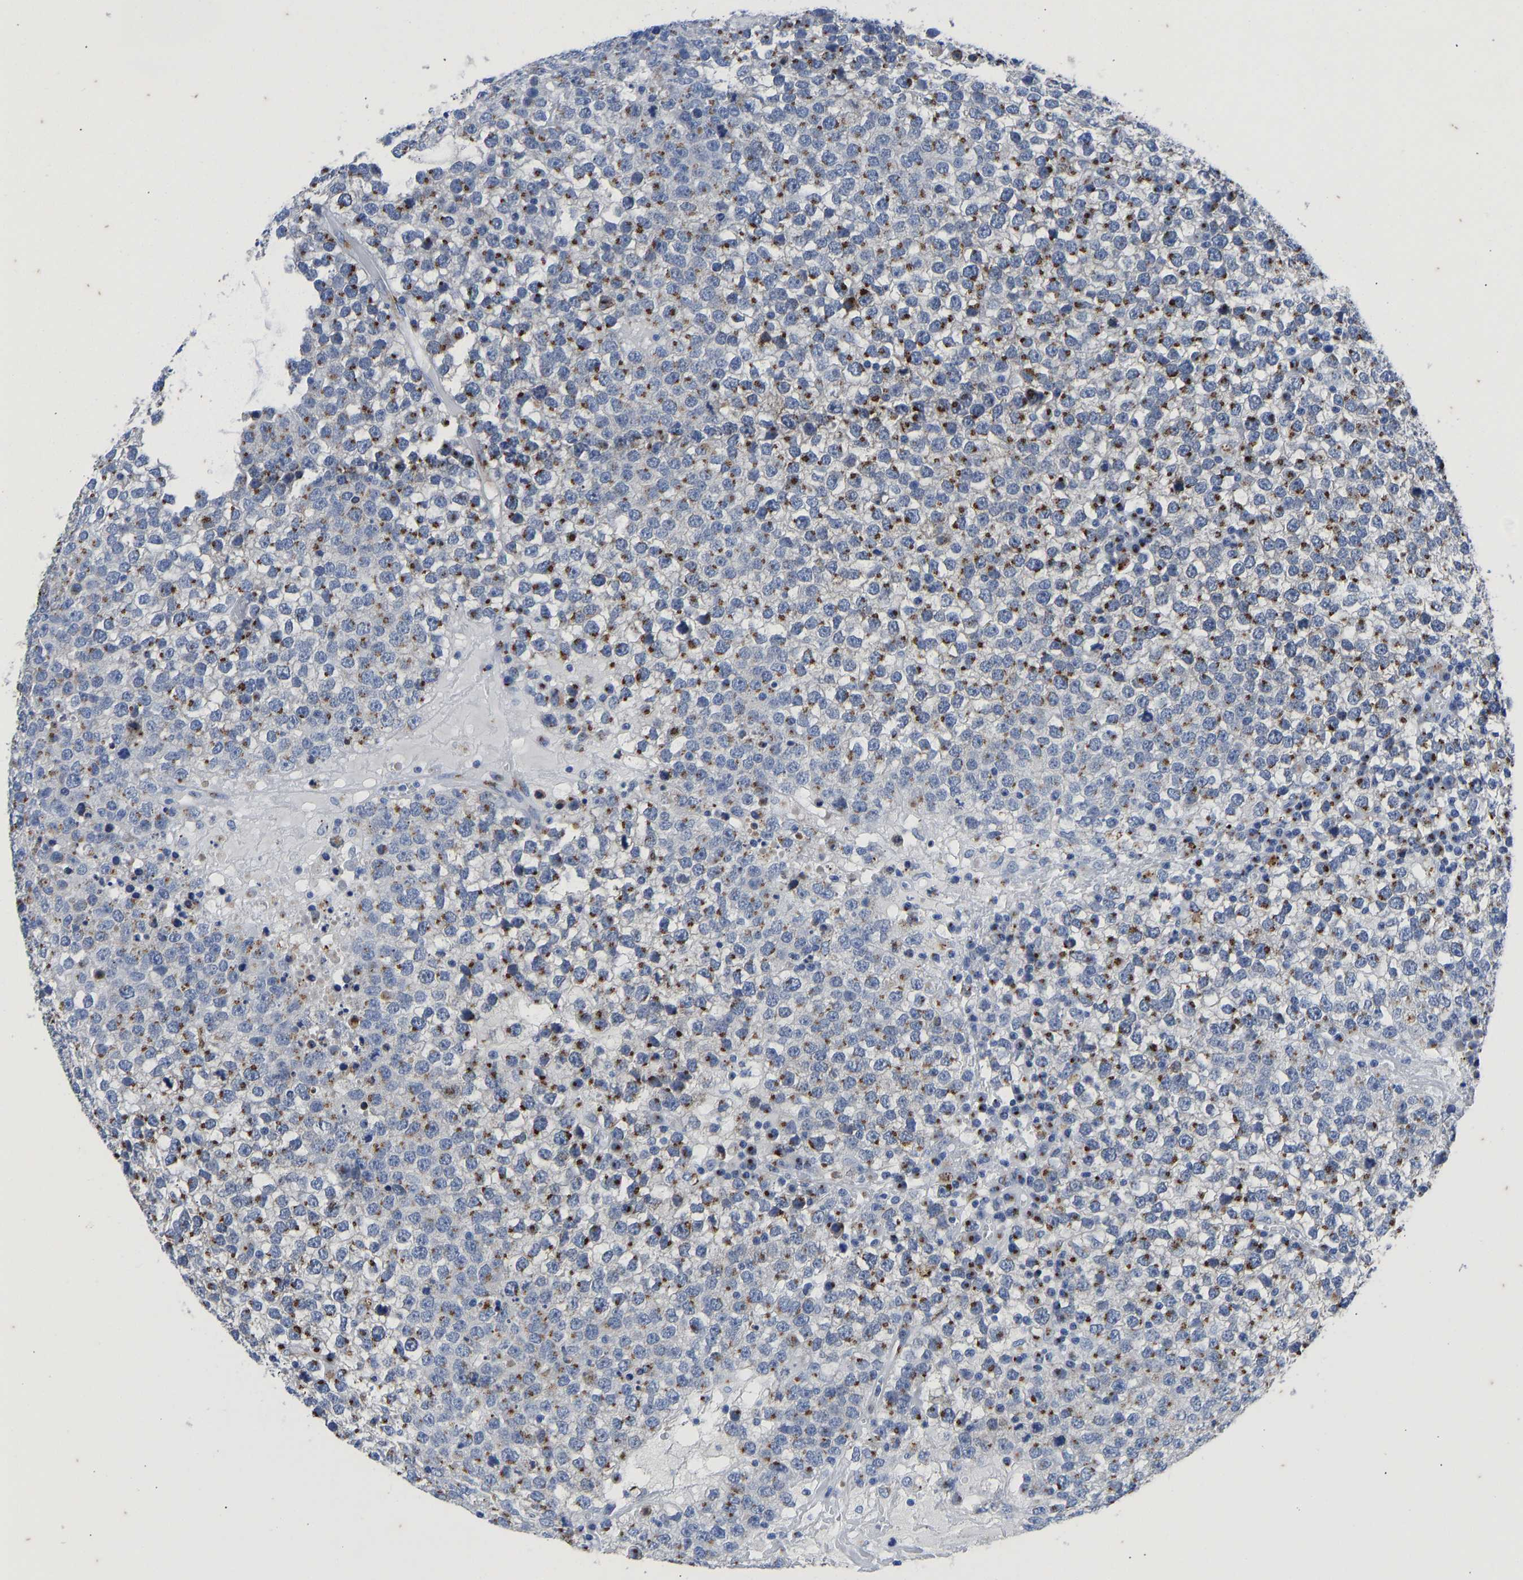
{"staining": {"intensity": "moderate", "quantity": ">75%", "location": "cytoplasmic/membranous"}, "tissue": "testis cancer", "cell_type": "Tumor cells", "image_type": "cancer", "snomed": [{"axis": "morphology", "description": "Seminoma, NOS"}, {"axis": "topography", "description": "Testis"}], "caption": "This image shows immunohistochemistry staining of seminoma (testis), with medium moderate cytoplasmic/membranous staining in approximately >75% of tumor cells.", "gene": "TMEM87A", "patient": {"sex": "male", "age": 65}}